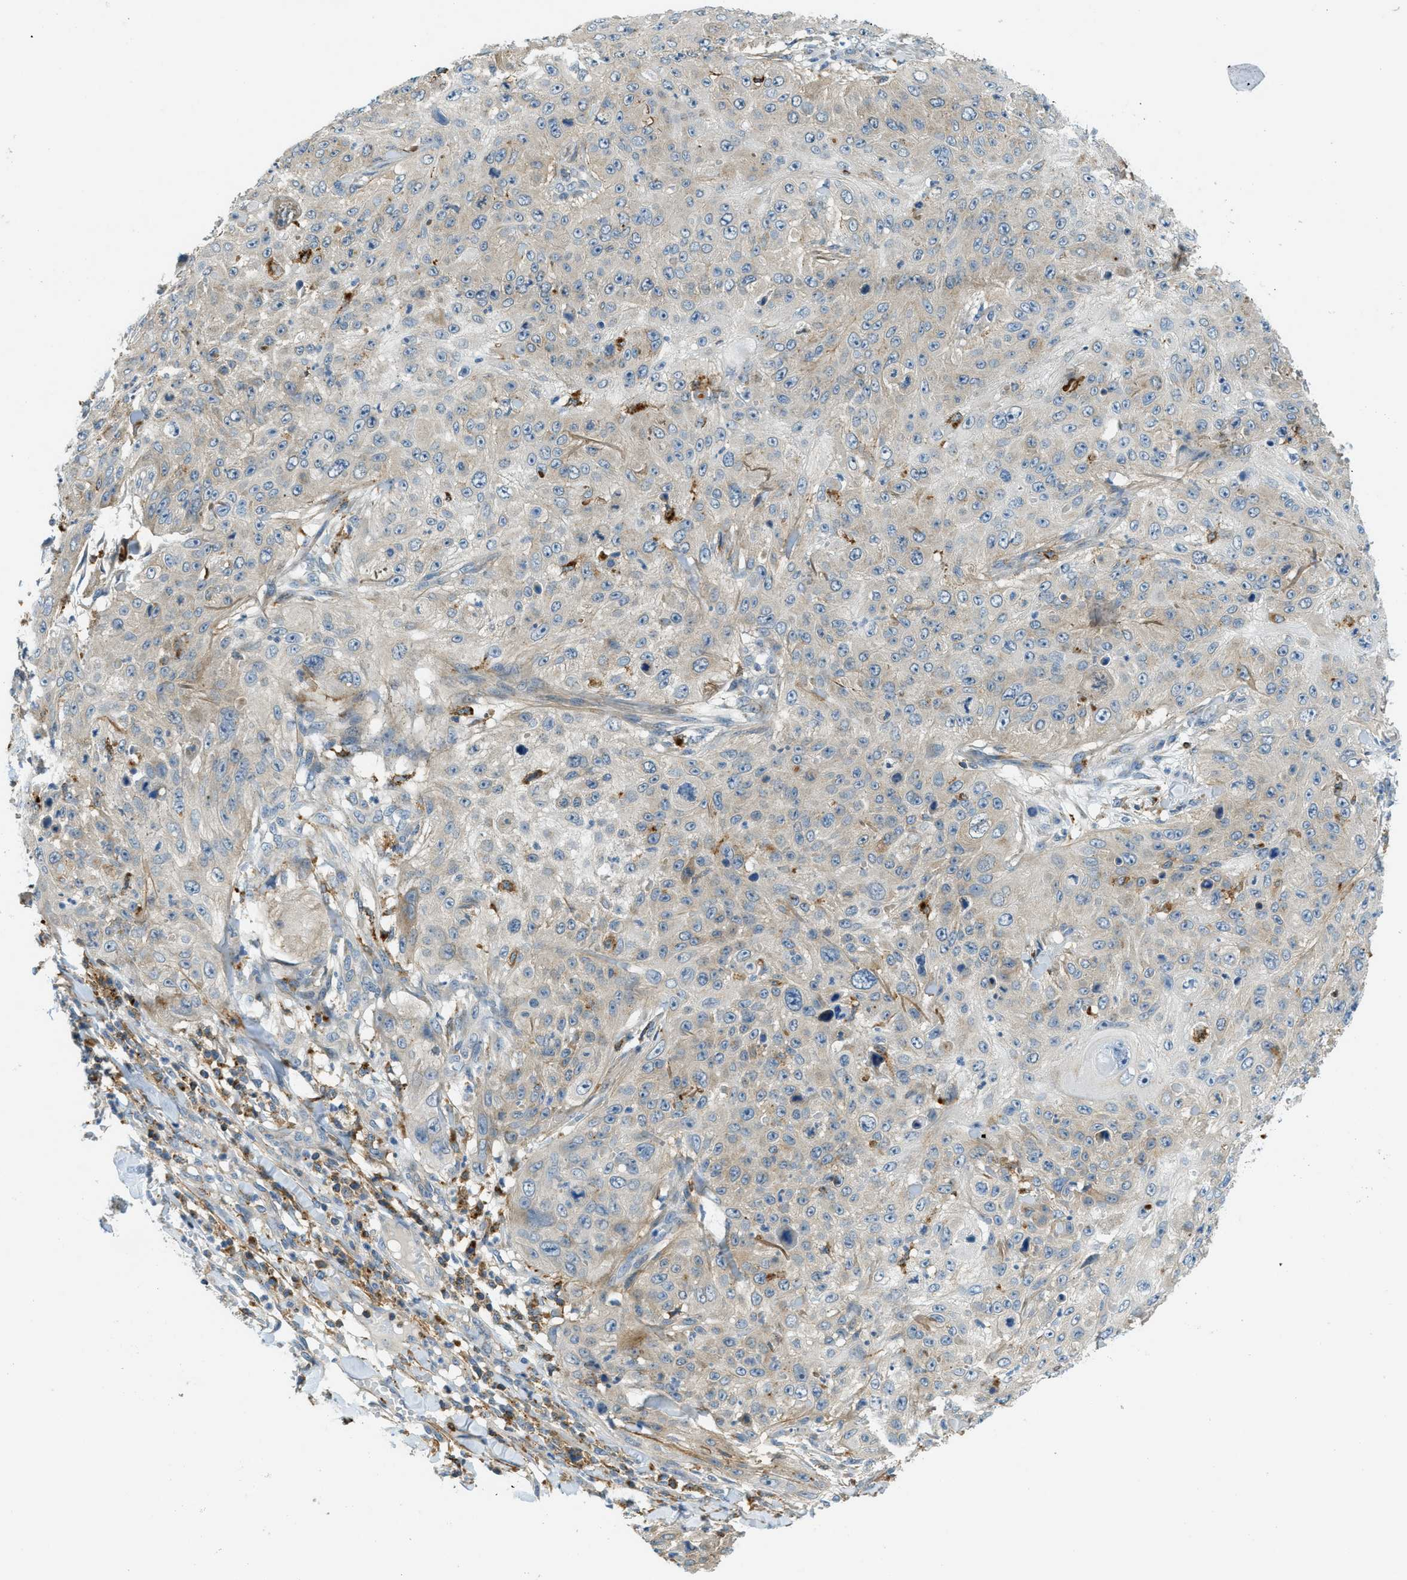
{"staining": {"intensity": "negative", "quantity": "none", "location": "none"}, "tissue": "skin cancer", "cell_type": "Tumor cells", "image_type": "cancer", "snomed": [{"axis": "morphology", "description": "Squamous cell carcinoma, NOS"}, {"axis": "topography", "description": "Skin"}], "caption": "Immunohistochemistry of skin cancer (squamous cell carcinoma) reveals no expression in tumor cells.", "gene": "PLBD2", "patient": {"sex": "female", "age": 80}}